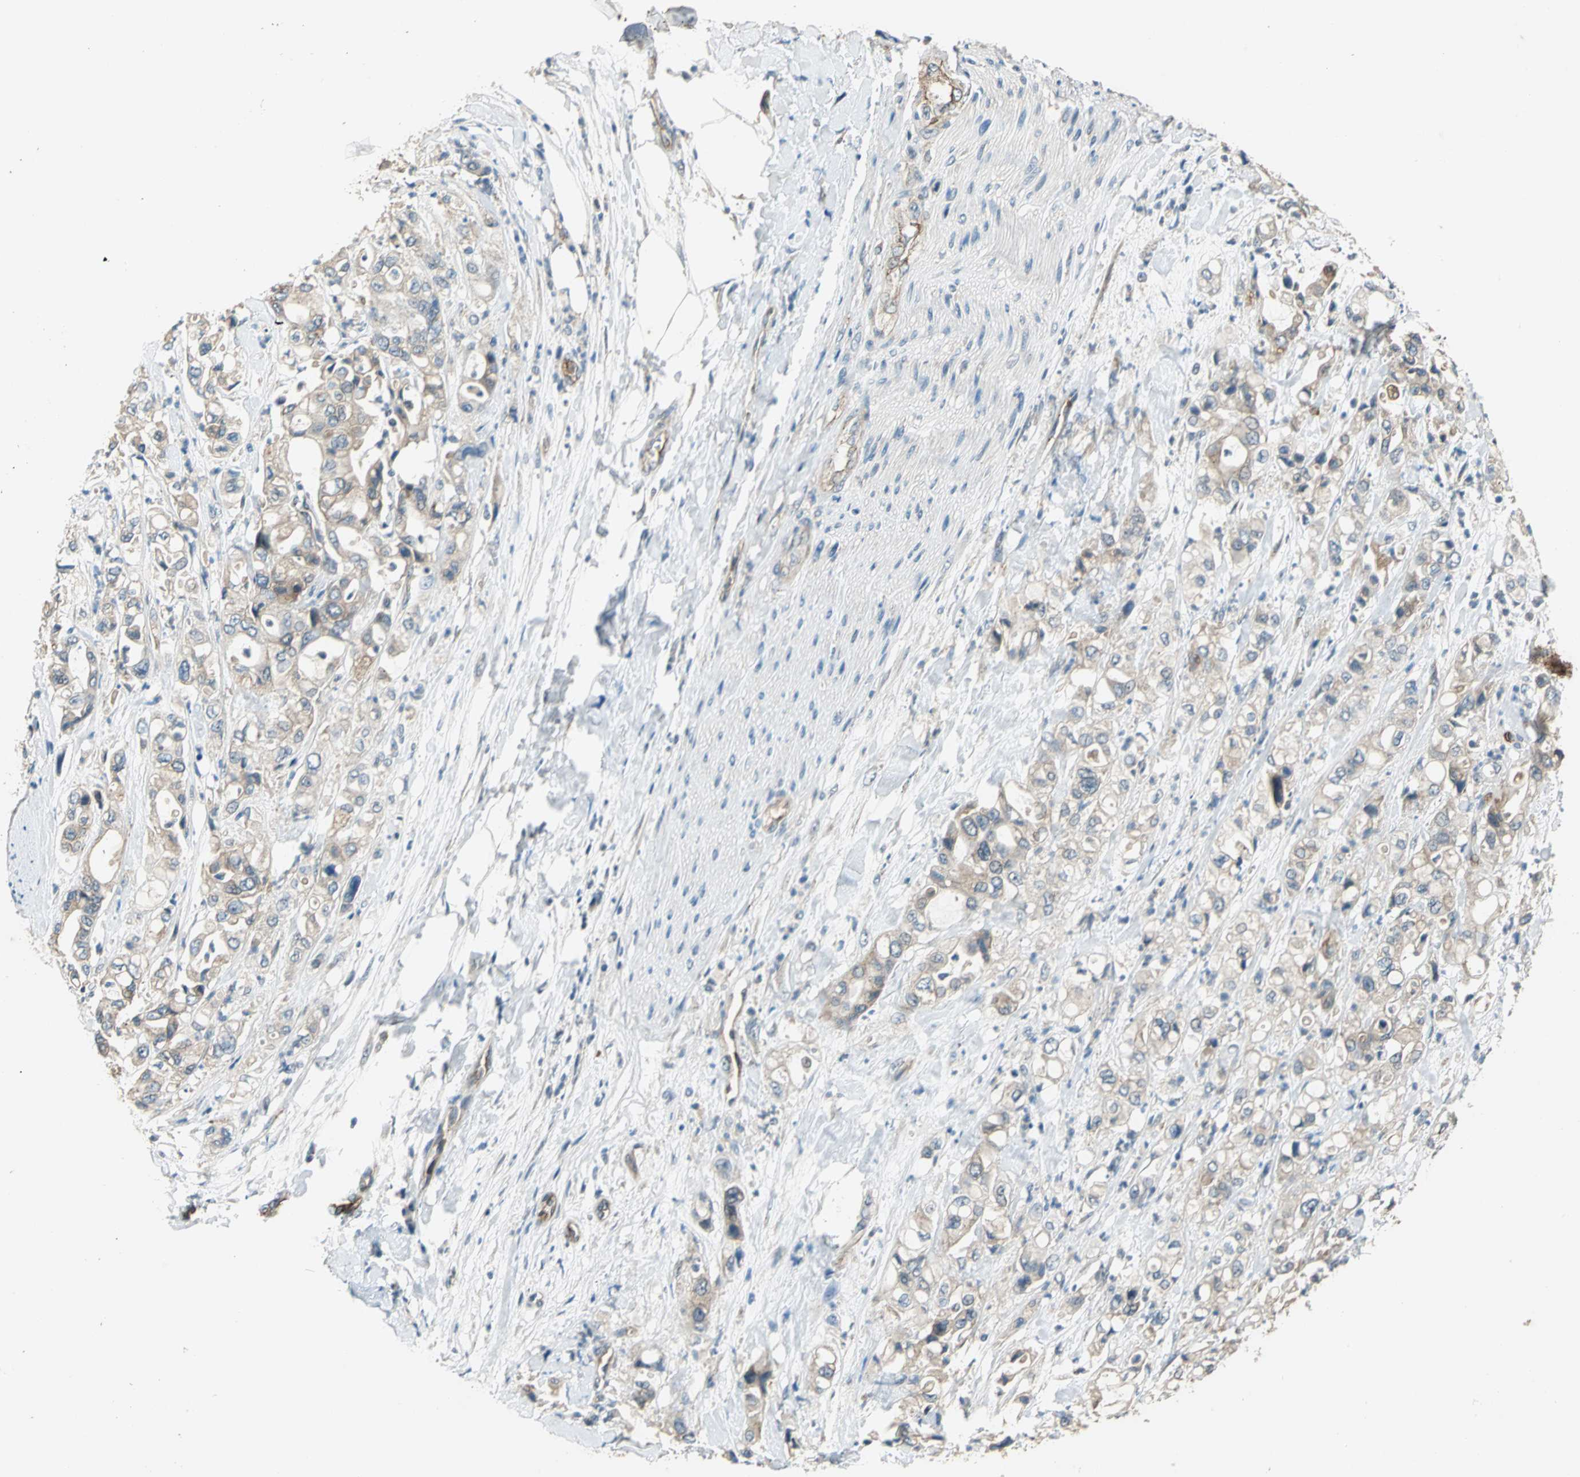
{"staining": {"intensity": "weak", "quantity": "<25%", "location": "cytoplasmic/membranous"}, "tissue": "pancreatic cancer", "cell_type": "Tumor cells", "image_type": "cancer", "snomed": [{"axis": "morphology", "description": "Adenocarcinoma, NOS"}, {"axis": "topography", "description": "Pancreas"}], "caption": "There is no significant positivity in tumor cells of pancreatic adenocarcinoma.", "gene": "EMCN", "patient": {"sex": "male", "age": 70}}